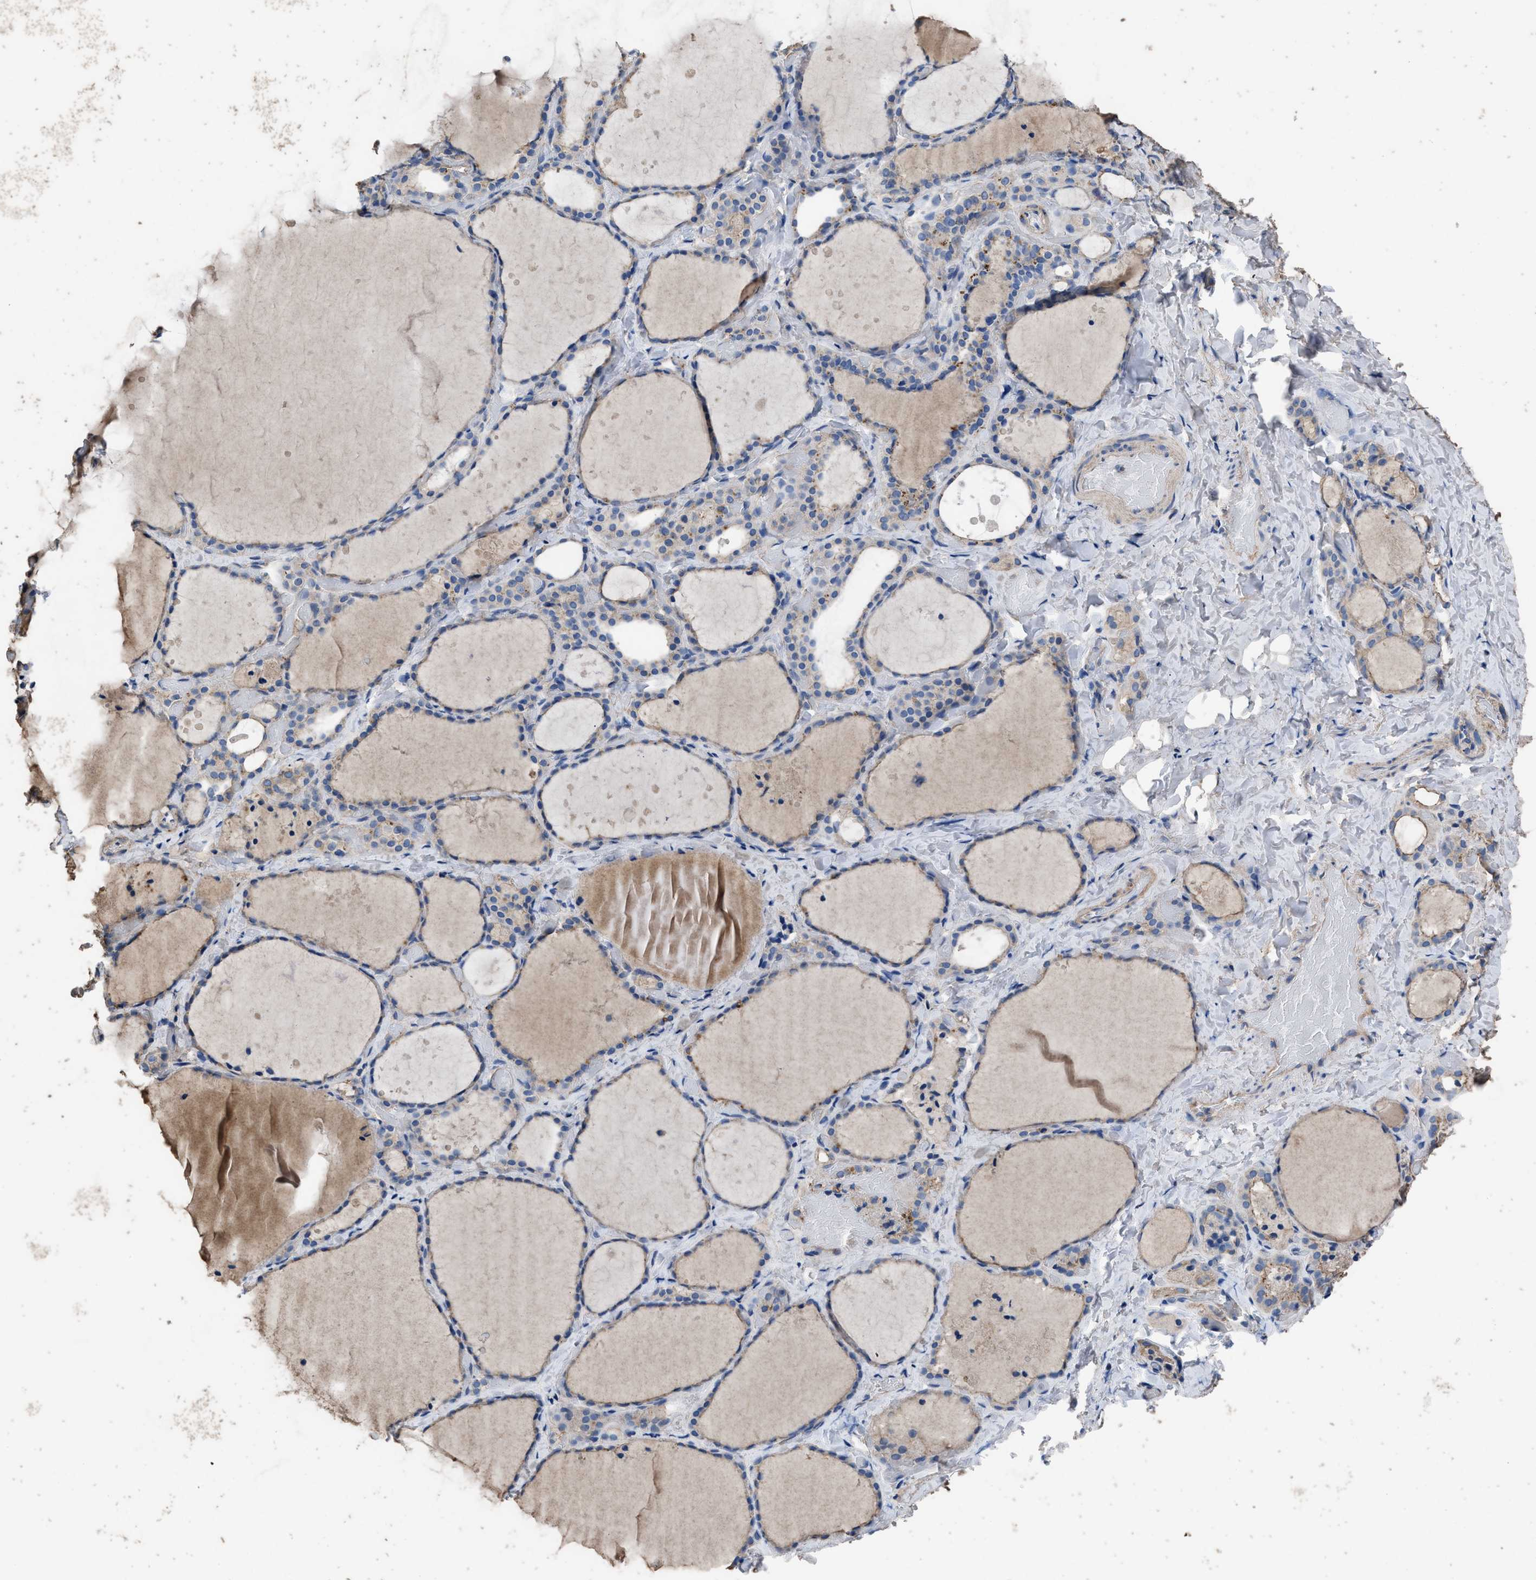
{"staining": {"intensity": "weak", "quantity": "<25%", "location": "cytoplasmic/membranous"}, "tissue": "thyroid gland", "cell_type": "Glandular cells", "image_type": "normal", "snomed": [{"axis": "morphology", "description": "Normal tissue, NOS"}, {"axis": "topography", "description": "Thyroid gland"}], "caption": "A photomicrograph of human thyroid gland is negative for staining in glandular cells. (Brightfield microscopy of DAB (3,3'-diaminobenzidine) IHC at high magnification).", "gene": "ITSN1", "patient": {"sex": "female", "age": 44}}